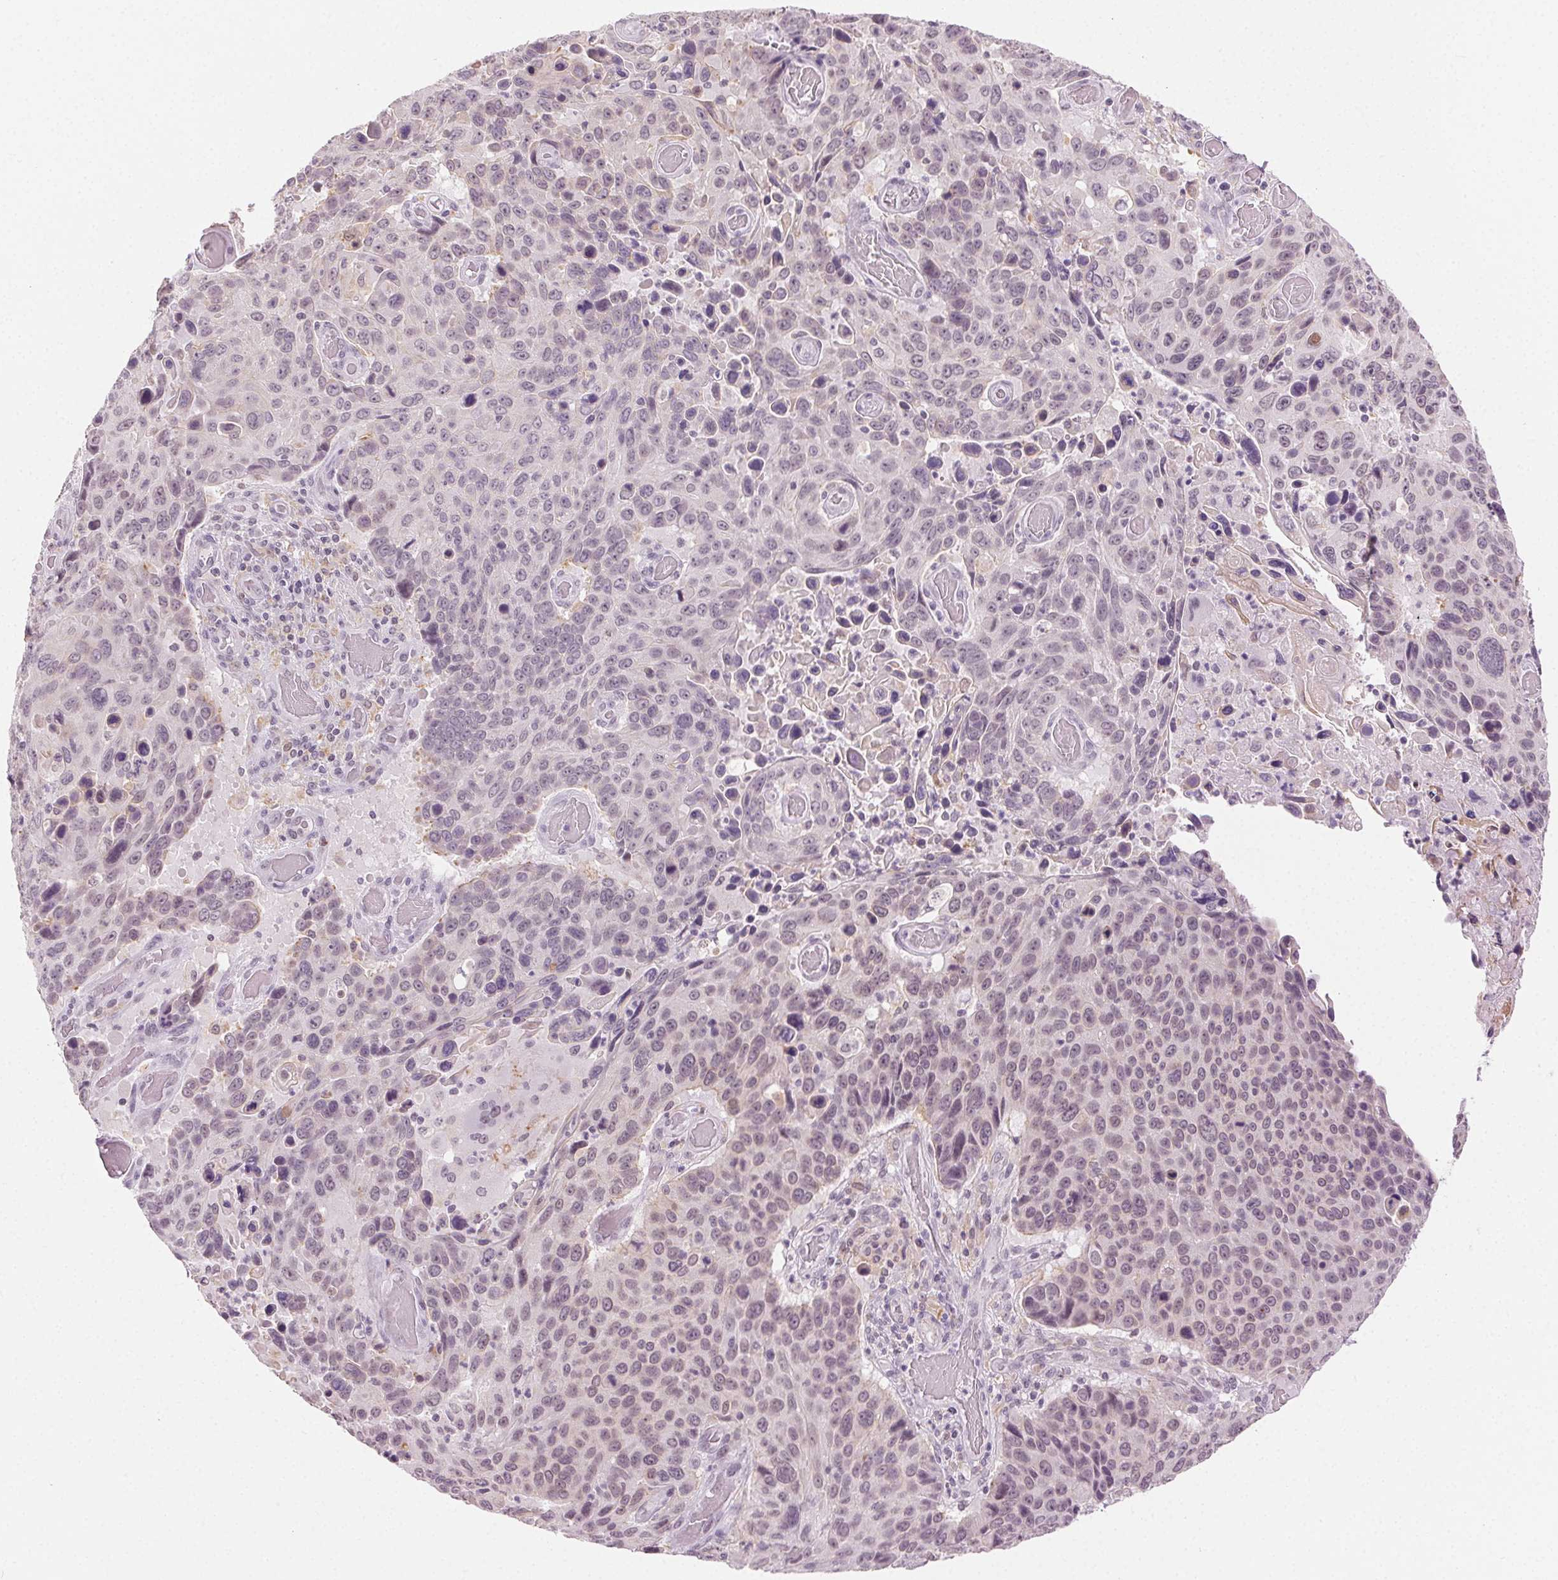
{"staining": {"intensity": "weak", "quantity": "25%-75%", "location": "nuclear"}, "tissue": "lung cancer", "cell_type": "Tumor cells", "image_type": "cancer", "snomed": [{"axis": "morphology", "description": "Squamous cell carcinoma, NOS"}, {"axis": "topography", "description": "Lung"}], "caption": "Lung cancer stained with a brown dye shows weak nuclear positive positivity in about 25%-75% of tumor cells.", "gene": "AIF1L", "patient": {"sex": "male", "age": 68}}